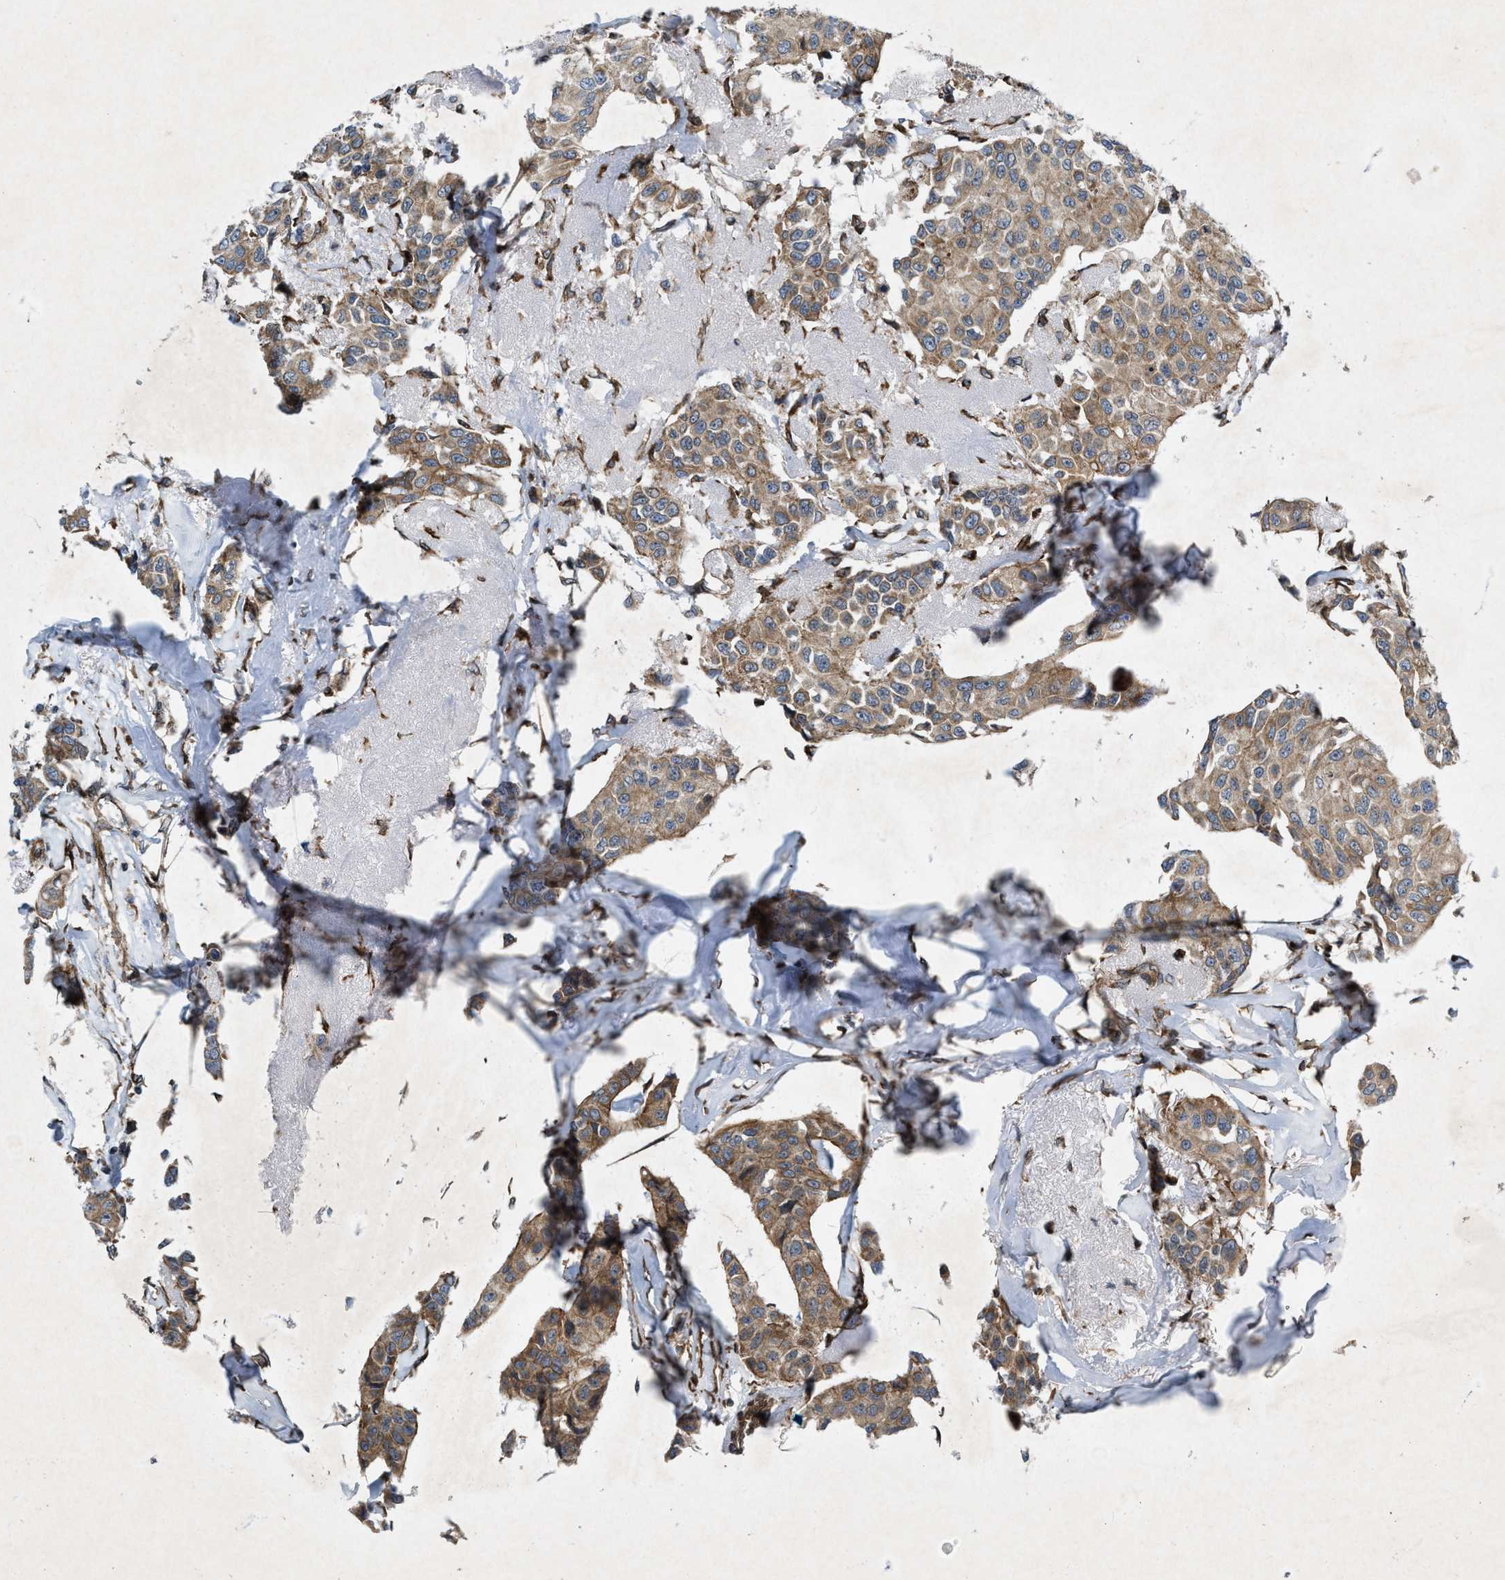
{"staining": {"intensity": "moderate", "quantity": ">75%", "location": "cytoplasmic/membranous"}, "tissue": "breast cancer", "cell_type": "Tumor cells", "image_type": "cancer", "snomed": [{"axis": "morphology", "description": "Duct carcinoma"}, {"axis": "topography", "description": "Breast"}], "caption": "Moderate cytoplasmic/membranous positivity is seen in approximately >75% of tumor cells in breast infiltrating ductal carcinoma.", "gene": "URGCP", "patient": {"sex": "female", "age": 80}}